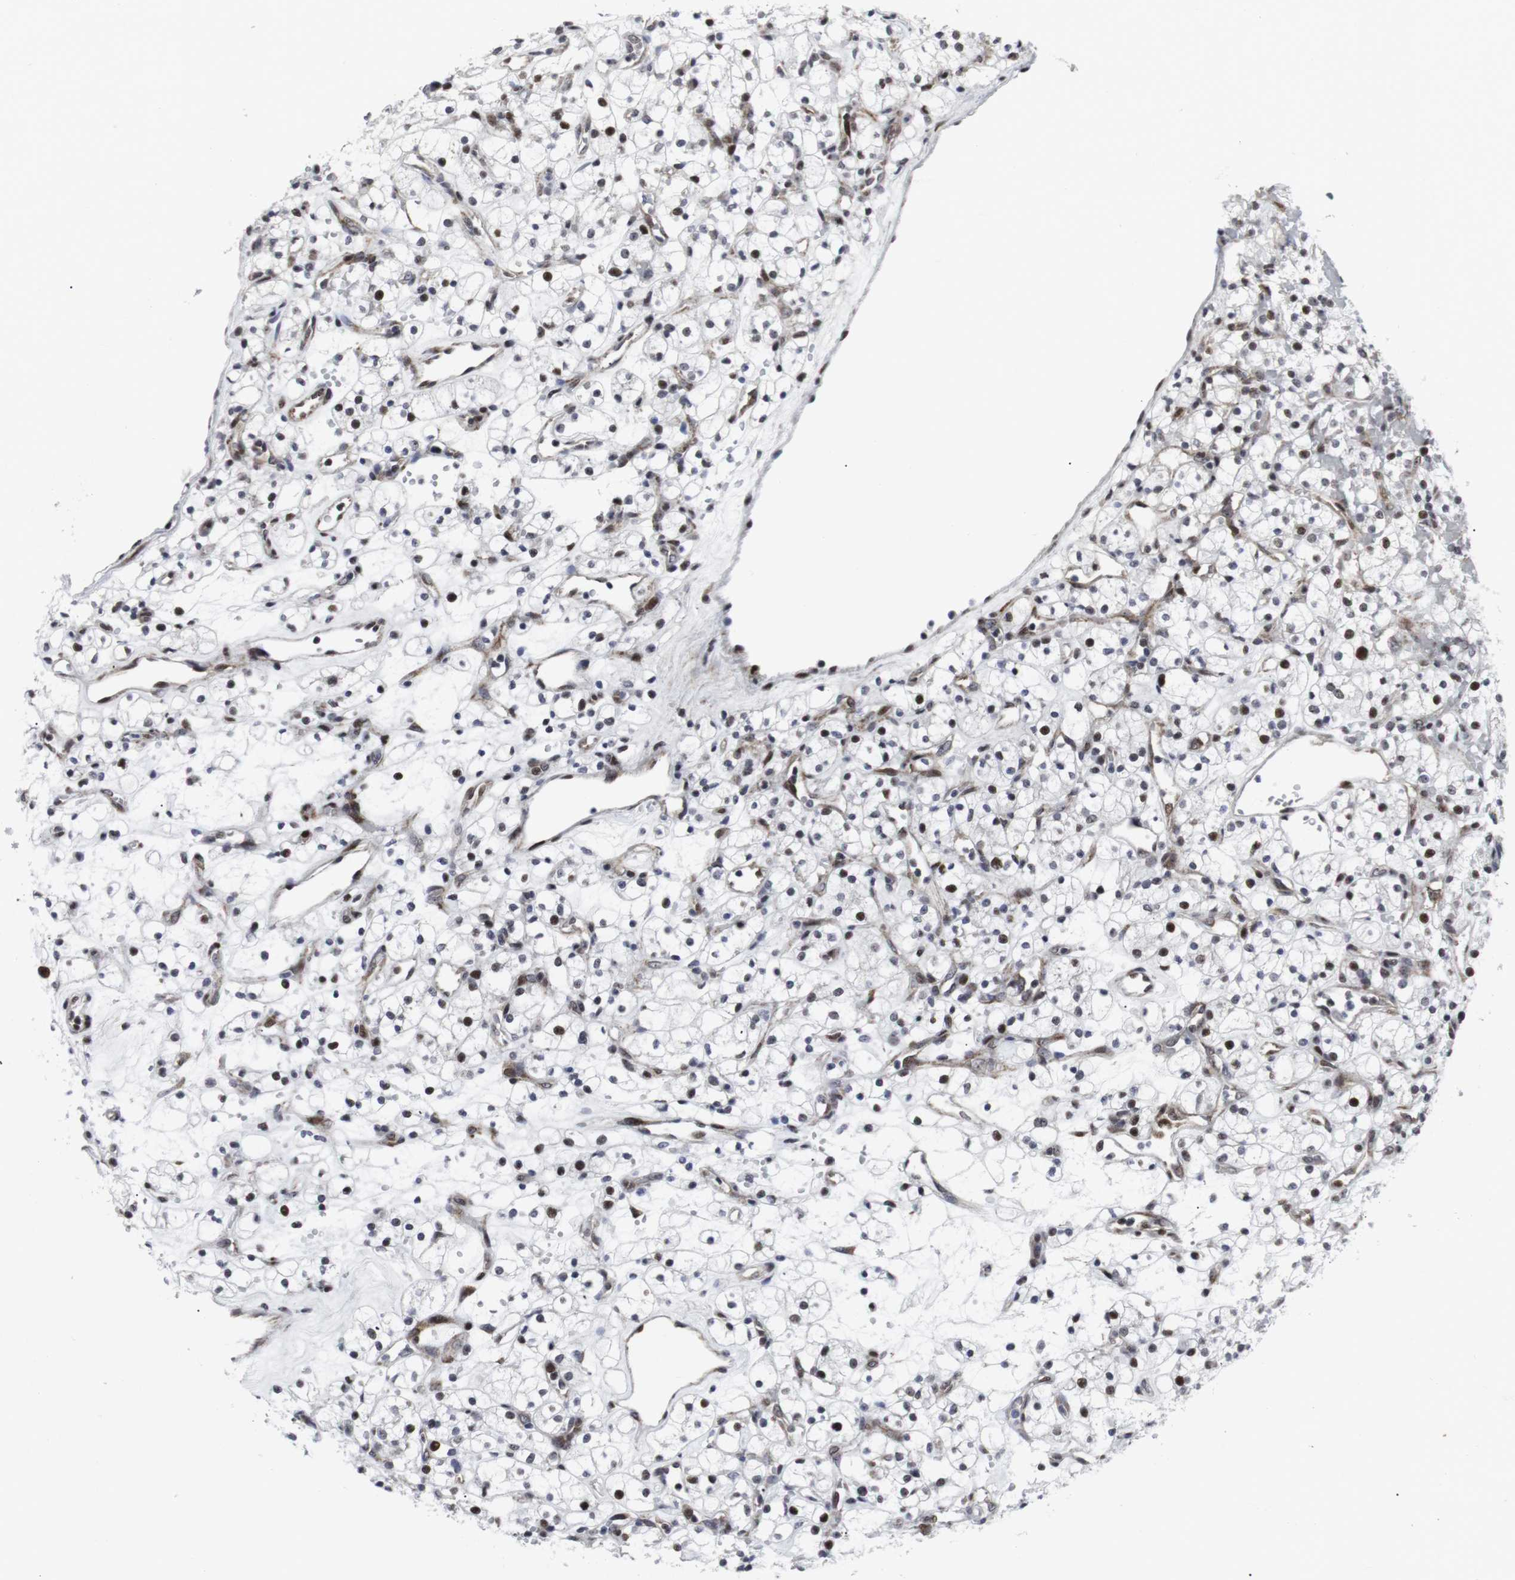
{"staining": {"intensity": "strong", "quantity": "25%-75%", "location": "nuclear"}, "tissue": "renal cancer", "cell_type": "Tumor cells", "image_type": "cancer", "snomed": [{"axis": "morphology", "description": "Adenocarcinoma, NOS"}, {"axis": "topography", "description": "Kidney"}], "caption": "Tumor cells display high levels of strong nuclear expression in approximately 25%-75% of cells in human adenocarcinoma (renal).", "gene": "MLH1", "patient": {"sex": "female", "age": 60}}